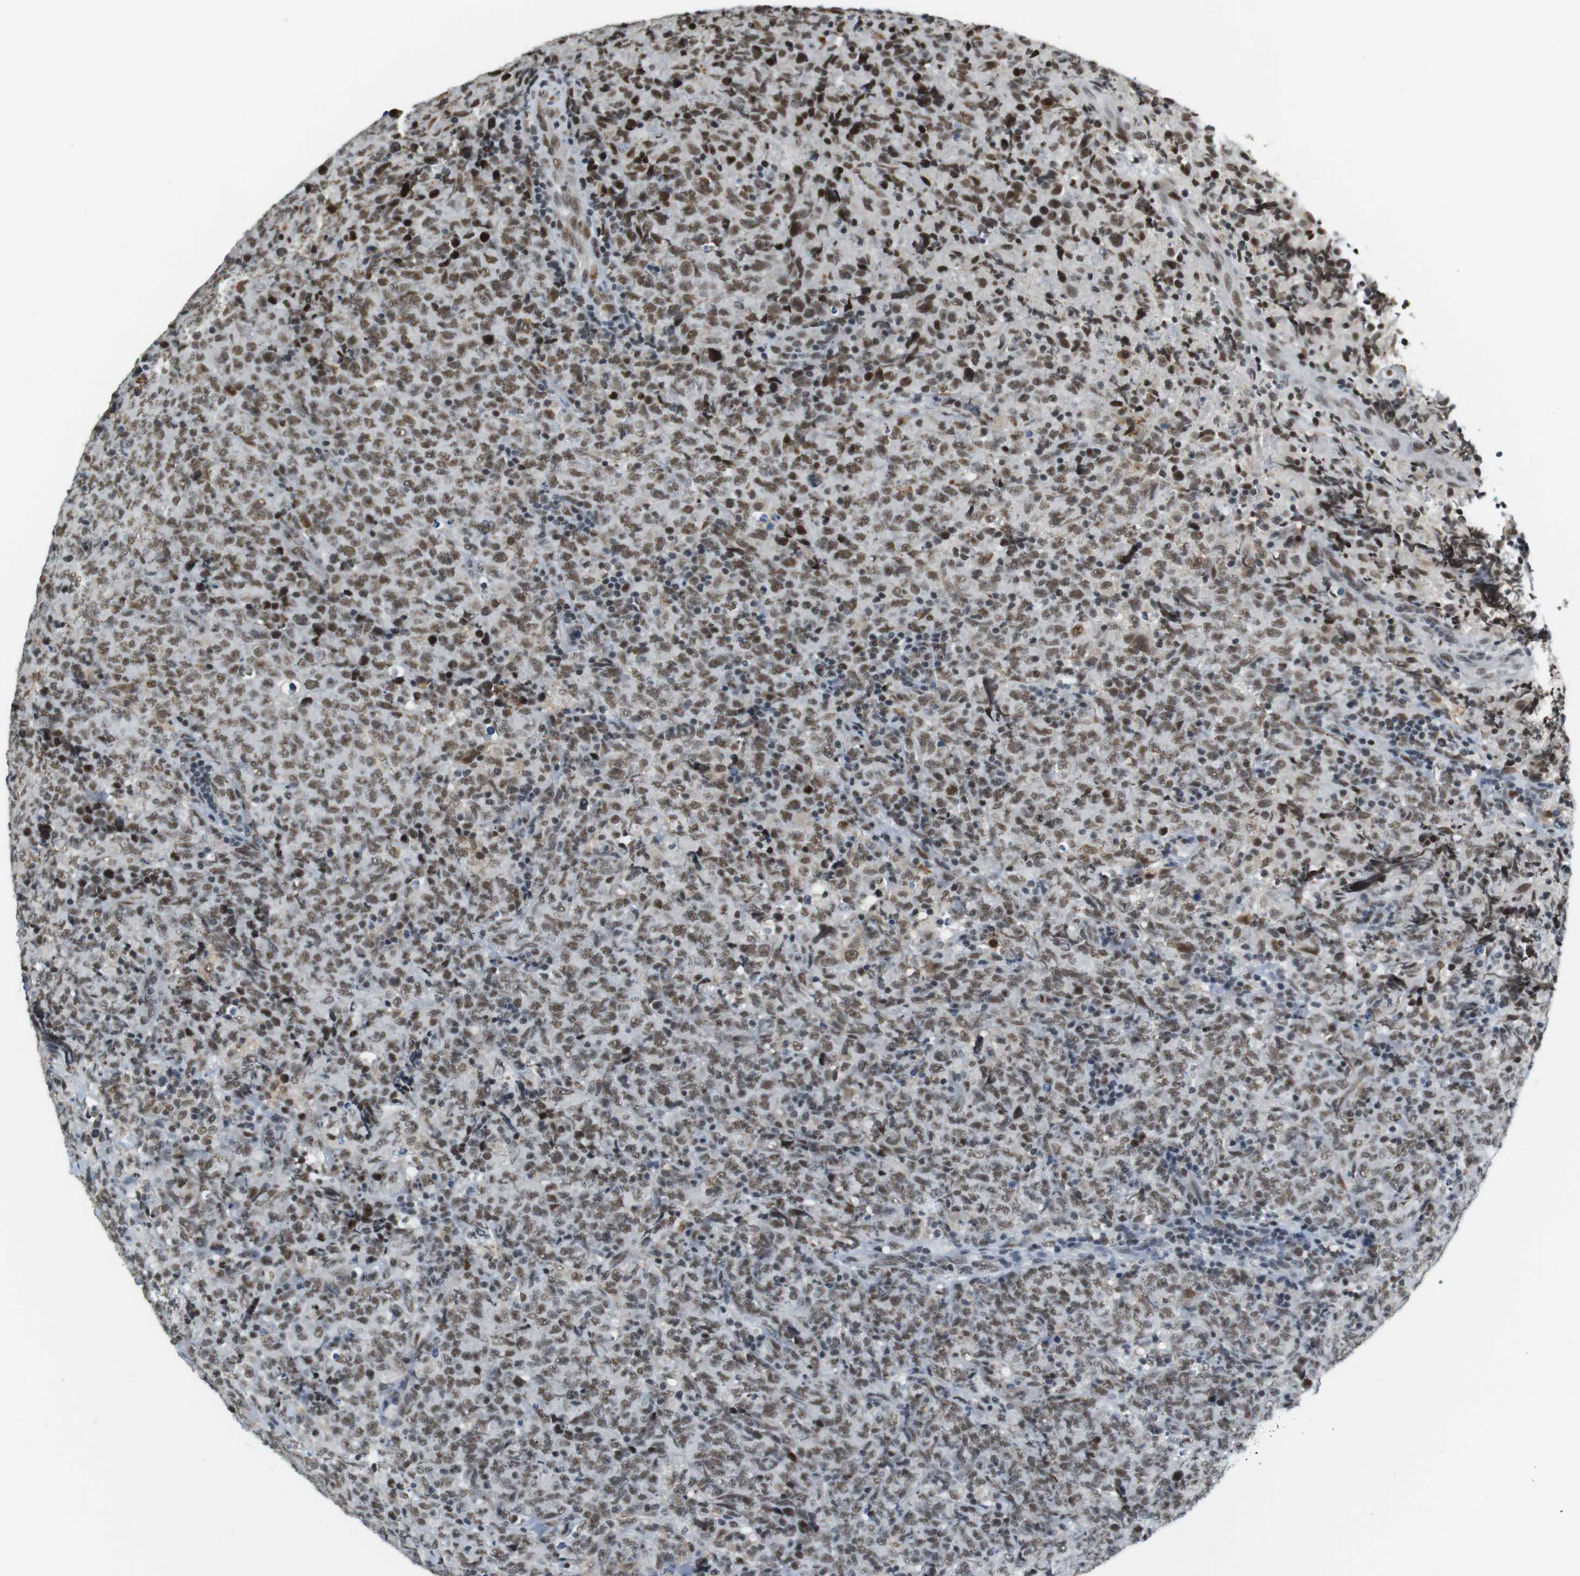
{"staining": {"intensity": "strong", "quantity": ">75%", "location": "nuclear"}, "tissue": "lymphoma", "cell_type": "Tumor cells", "image_type": "cancer", "snomed": [{"axis": "morphology", "description": "Malignant lymphoma, non-Hodgkin's type, High grade"}, {"axis": "topography", "description": "Tonsil"}], "caption": "The image shows immunohistochemical staining of lymphoma. There is strong nuclear staining is seen in about >75% of tumor cells. (DAB IHC, brown staining for protein, blue staining for nuclei).", "gene": "RNF38", "patient": {"sex": "female", "age": 36}}